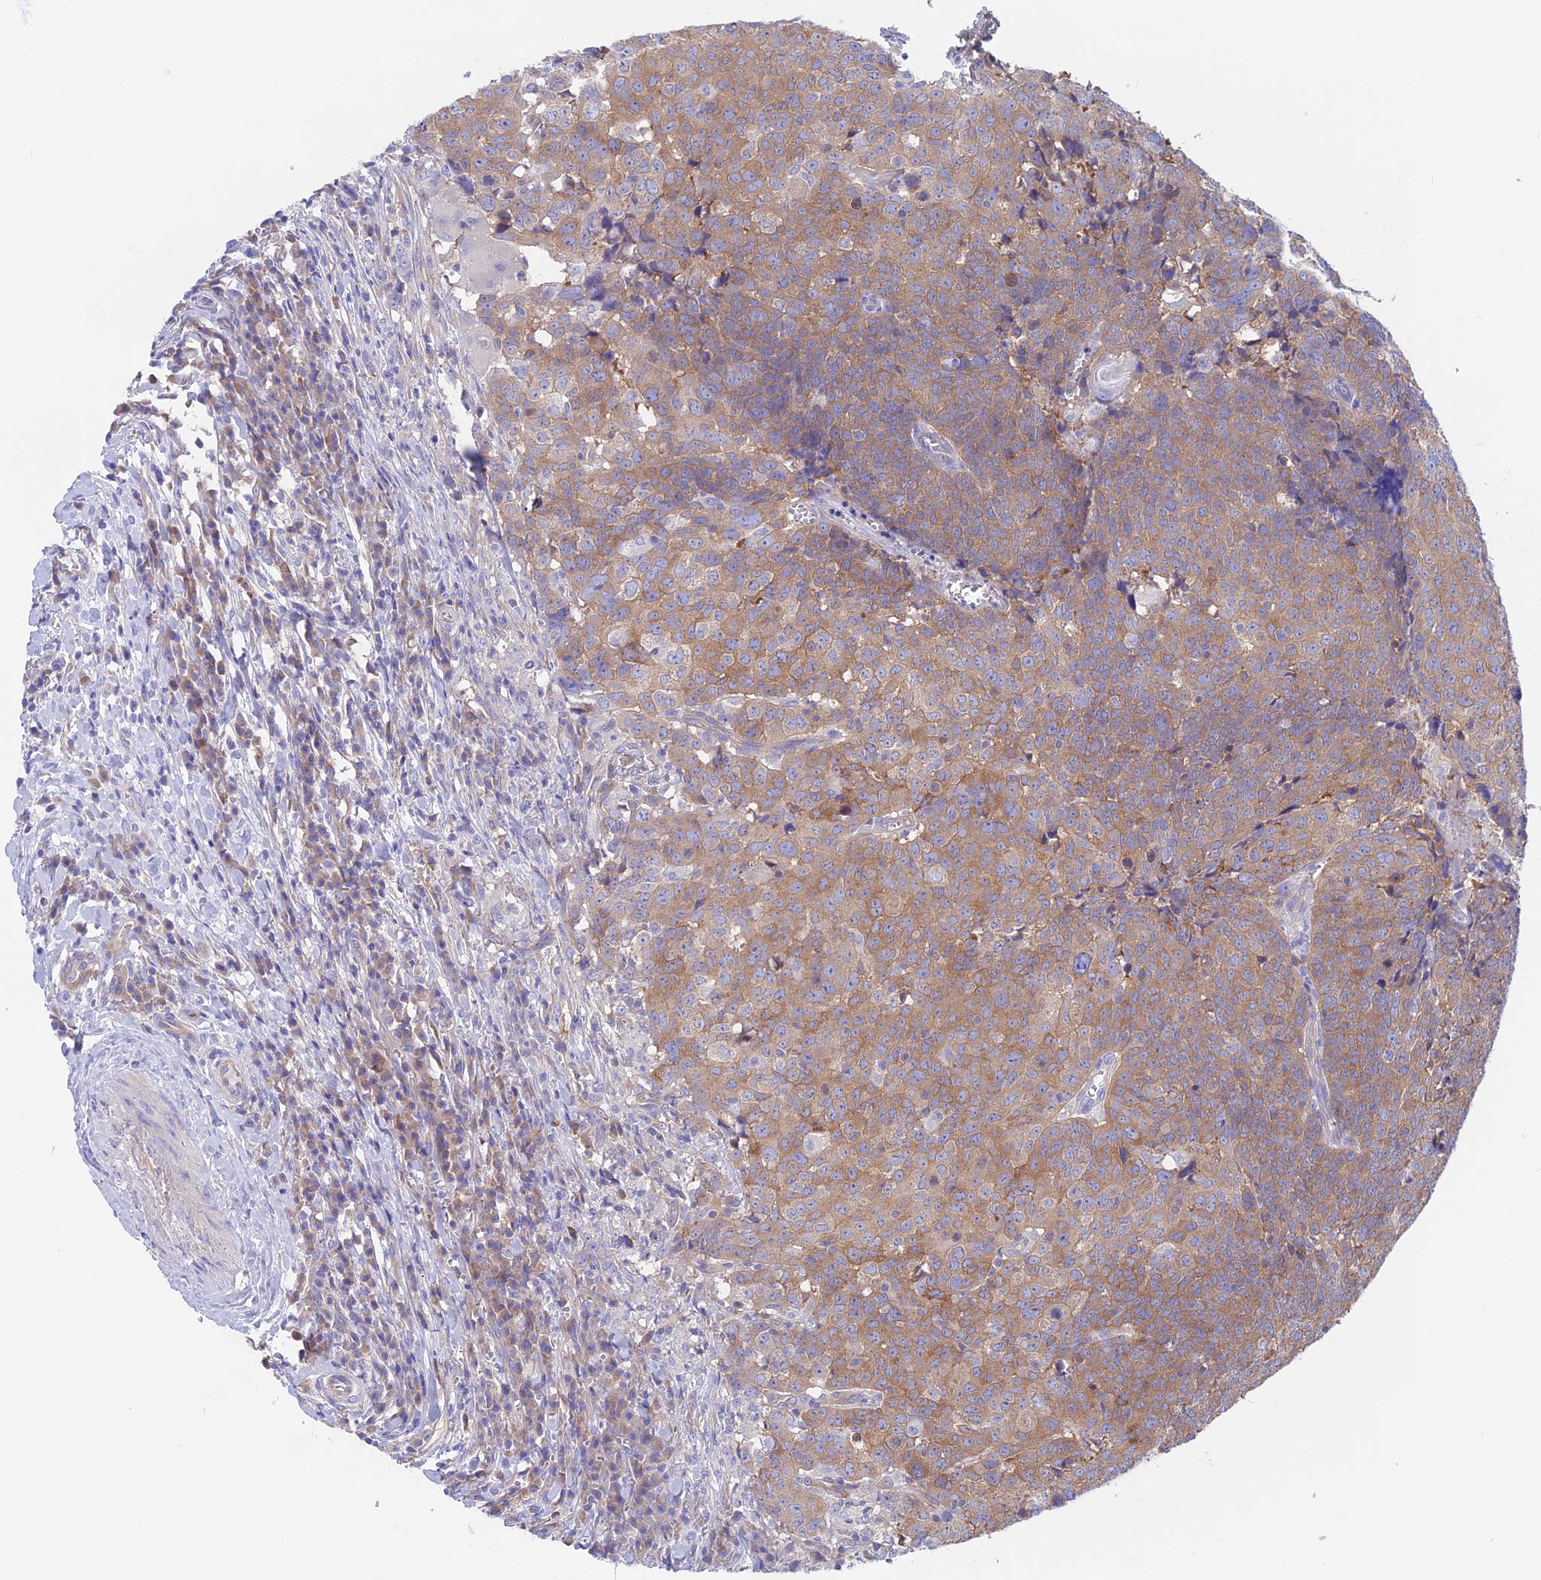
{"staining": {"intensity": "moderate", "quantity": ">75%", "location": "cytoplasmic/membranous"}, "tissue": "head and neck cancer", "cell_type": "Tumor cells", "image_type": "cancer", "snomed": [{"axis": "morphology", "description": "Squamous cell carcinoma, NOS"}, {"axis": "topography", "description": "Head-Neck"}], "caption": "Brown immunohistochemical staining in human head and neck cancer (squamous cell carcinoma) shows moderate cytoplasmic/membranous staining in approximately >75% of tumor cells. (Stains: DAB (3,3'-diaminobenzidine) in brown, nuclei in blue, Microscopy: brightfield microscopy at high magnification).", "gene": "LZTFL1", "patient": {"sex": "male", "age": 66}}